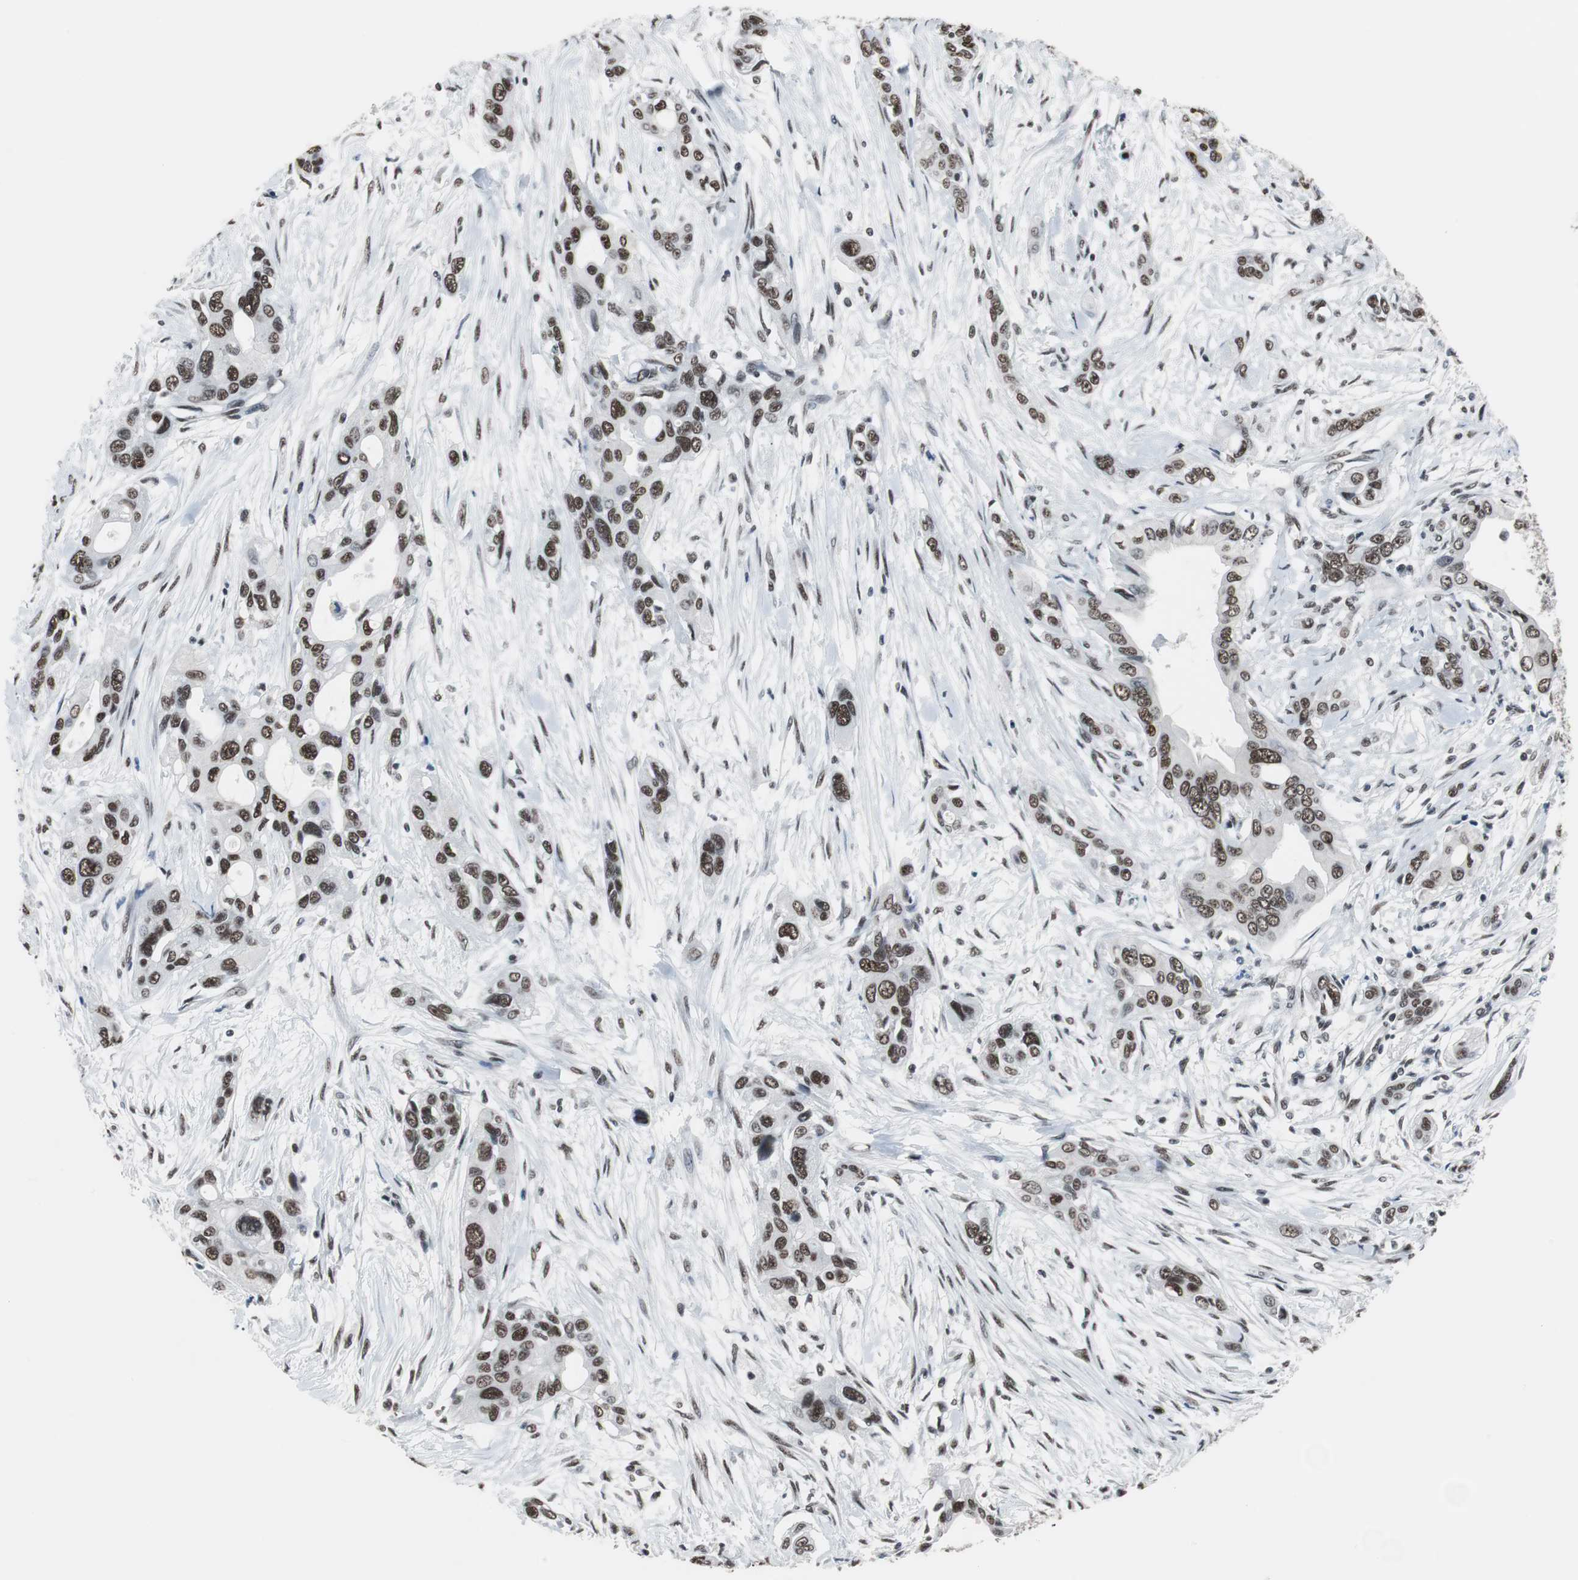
{"staining": {"intensity": "strong", "quantity": ">75%", "location": "nuclear"}, "tissue": "pancreatic cancer", "cell_type": "Tumor cells", "image_type": "cancer", "snomed": [{"axis": "morphology", "description": "Adenocarcinoma, NOS"}, {"axis": "topography", "description": "Pancreas"}], "caption": "Pancreatic adenocarcinoma stained with a brown dye shows strong nuclear positive expression in about >75% of tumor cells.", "gene": "TAF7", "patient": {"sex": "female", "age": 60}}